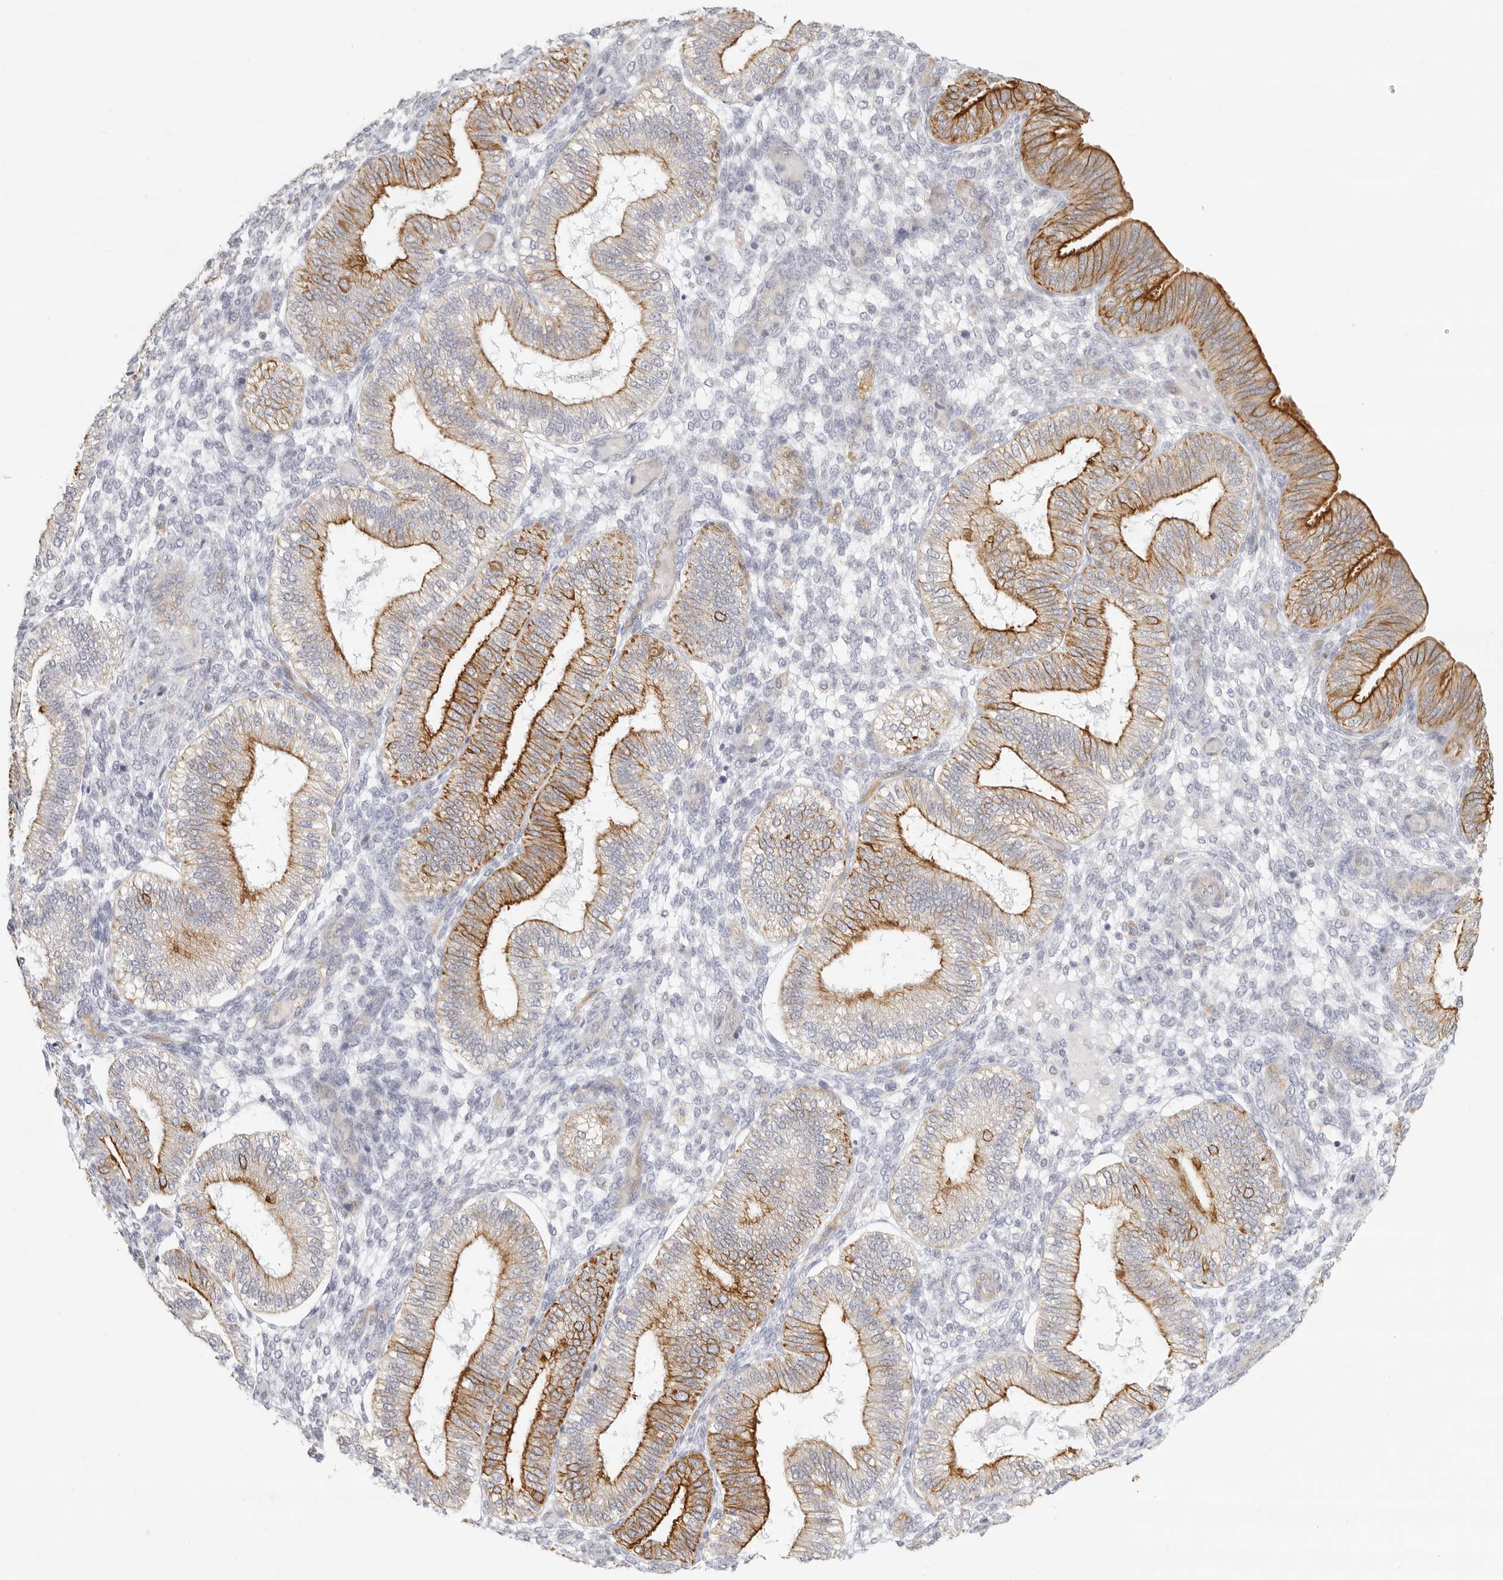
{"staining": {"intensity": "negative", "quantity": "none", "location": "none"}, "tissue": "endometrium", "cell_type": "Cells in endometrial stroma", "image_type": "normal", "snomed": [{"axis": "morphology", "description": "Normal tissue, NOS"}, {"axis": "topography", "description": "Endometrium"}], "caption": "Protein analysis of unremarkable endometrium displays no significant staining in cells in endometrial stroma.", "gene": "NIBAN1", "patient": {"sex": "female", "age": 39}}